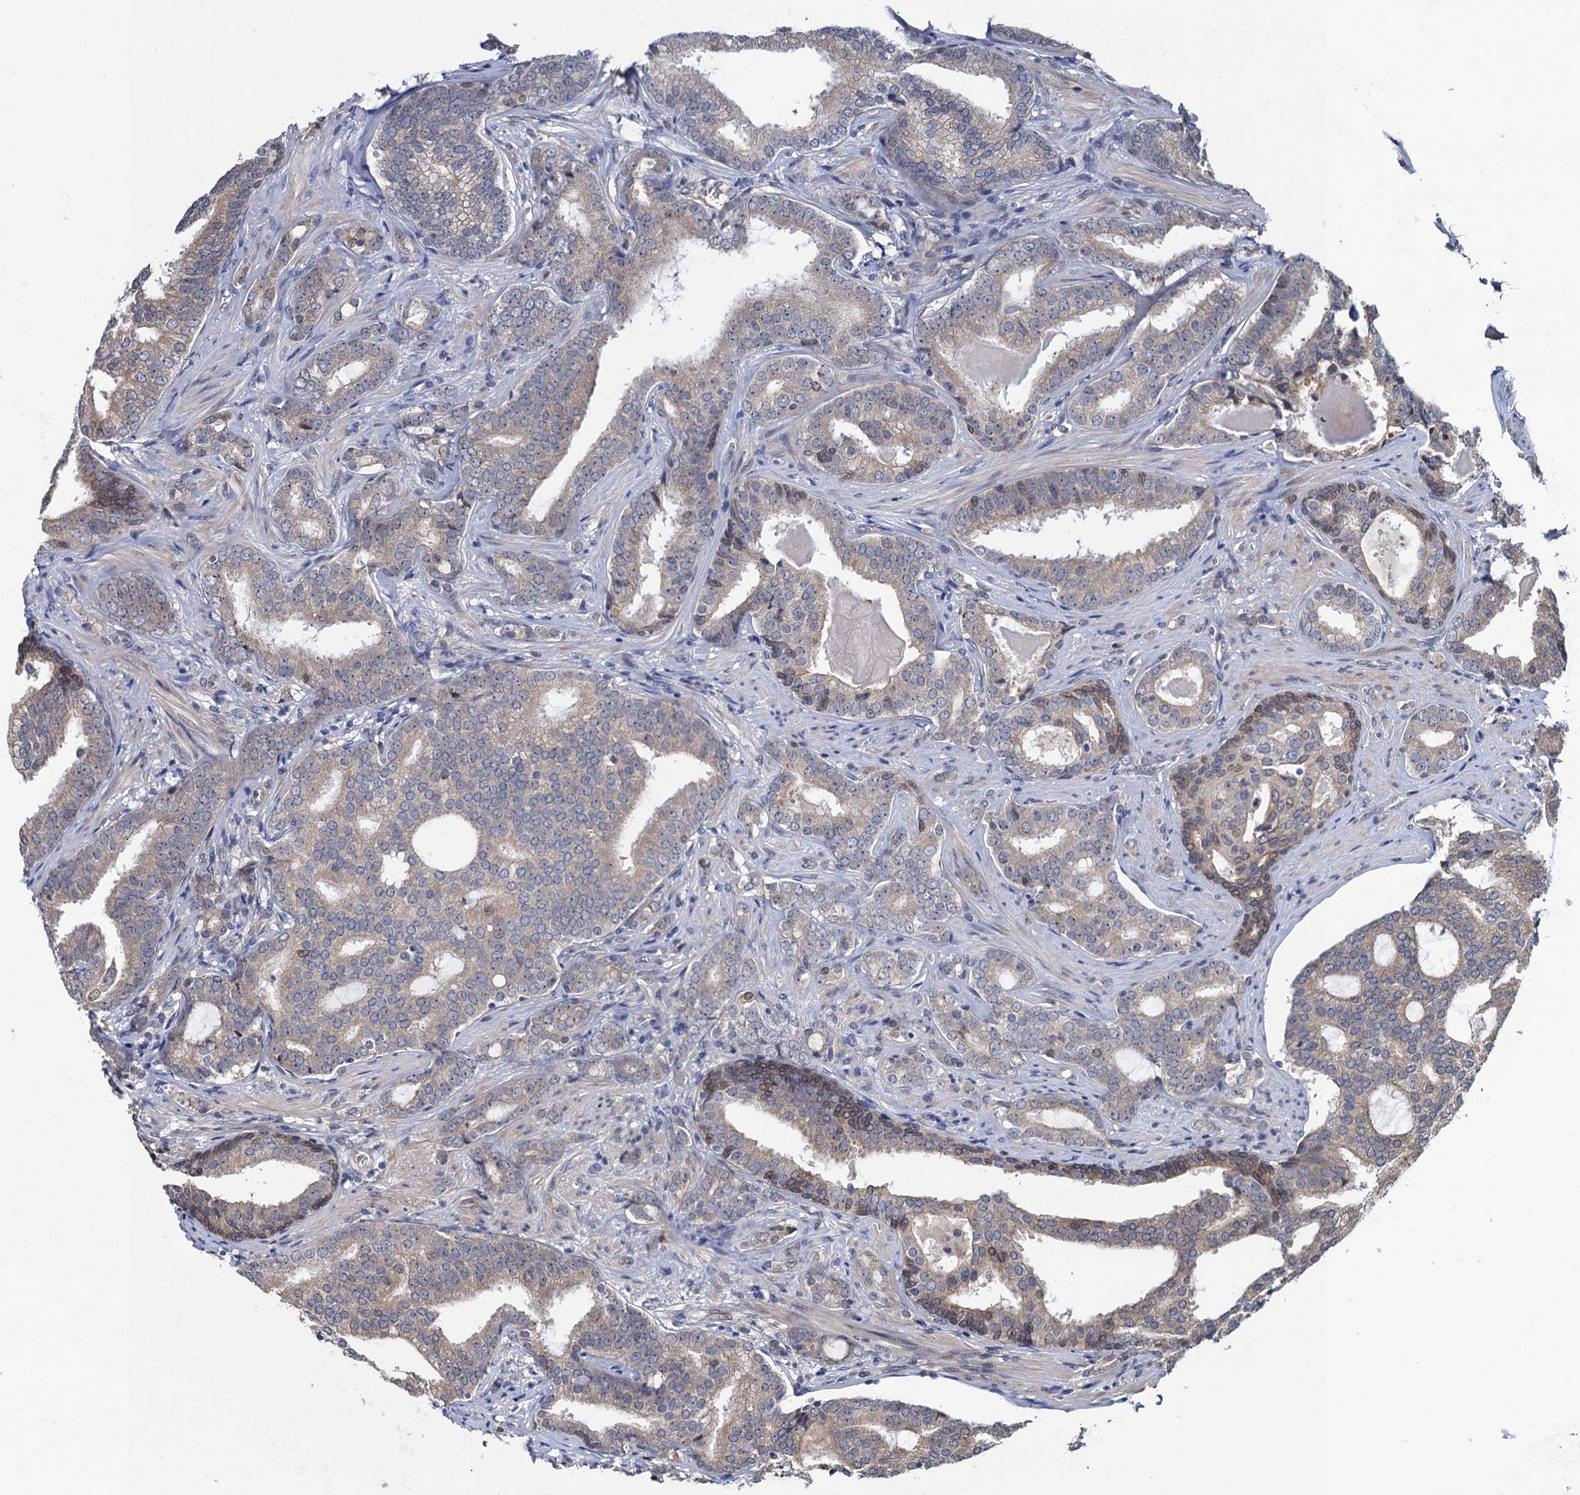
{"staining": {"intensity": "weak", "quantity": "<25%", "location": "cytoplasmic/membranous"}, "tissue": "prostate cancer", "cell_type": "Tumor cells", "image_type": "cancer", "snomed": [{"axis": "morphology", "description": "Adenocarcinoma, High grade"}, {"axis": "topography", "description": "Prostate"}], "caption": "The immunohistochemistry (IHC) micrograph has no significant staining in tumor cells of prostate high-grade adenocarcinoma tissue.", "gene": "EVX2", "patient": {"sex": "male", "age": 63}}